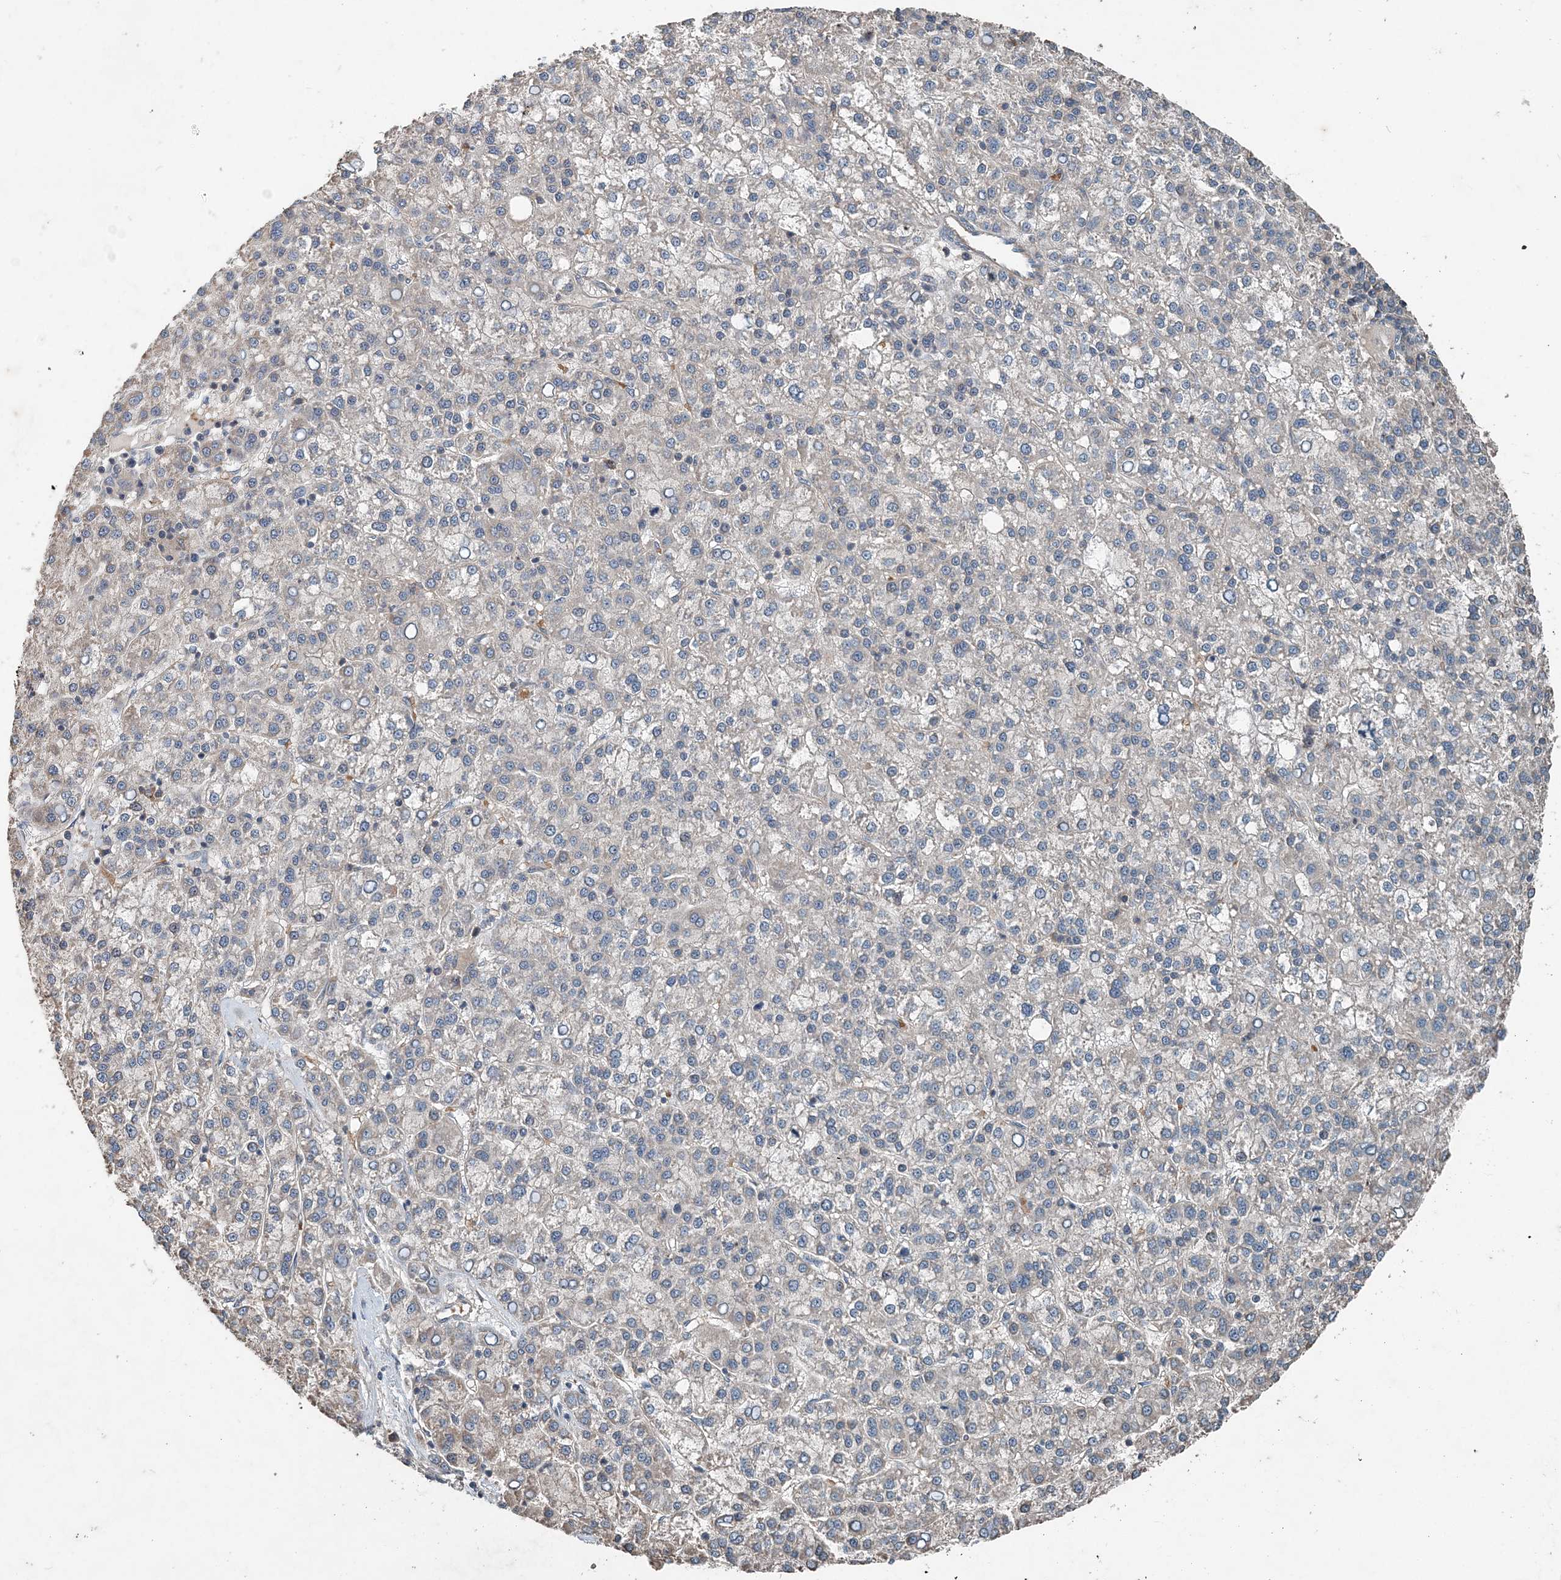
{"staining": {"intensity": "negative", "quantity": "none", "location": "none"}, "tissue": "liver cancer", "cell_type": "Tumor cells", "image_type": "cancer", "snomed": [{"axis": "morphology", "description": "Carcinoma, Hepatocellular, NOS"}, {"axis": "topography", "description": "Liver"}], "caption": "Liver hepatocellular carcinoma stained for a protein using immunohistochemistry (IHC) demonstrates no positivity tumor cells.", "gene": "SMPD3", "patient": {"sex": "female", "age": 58}}